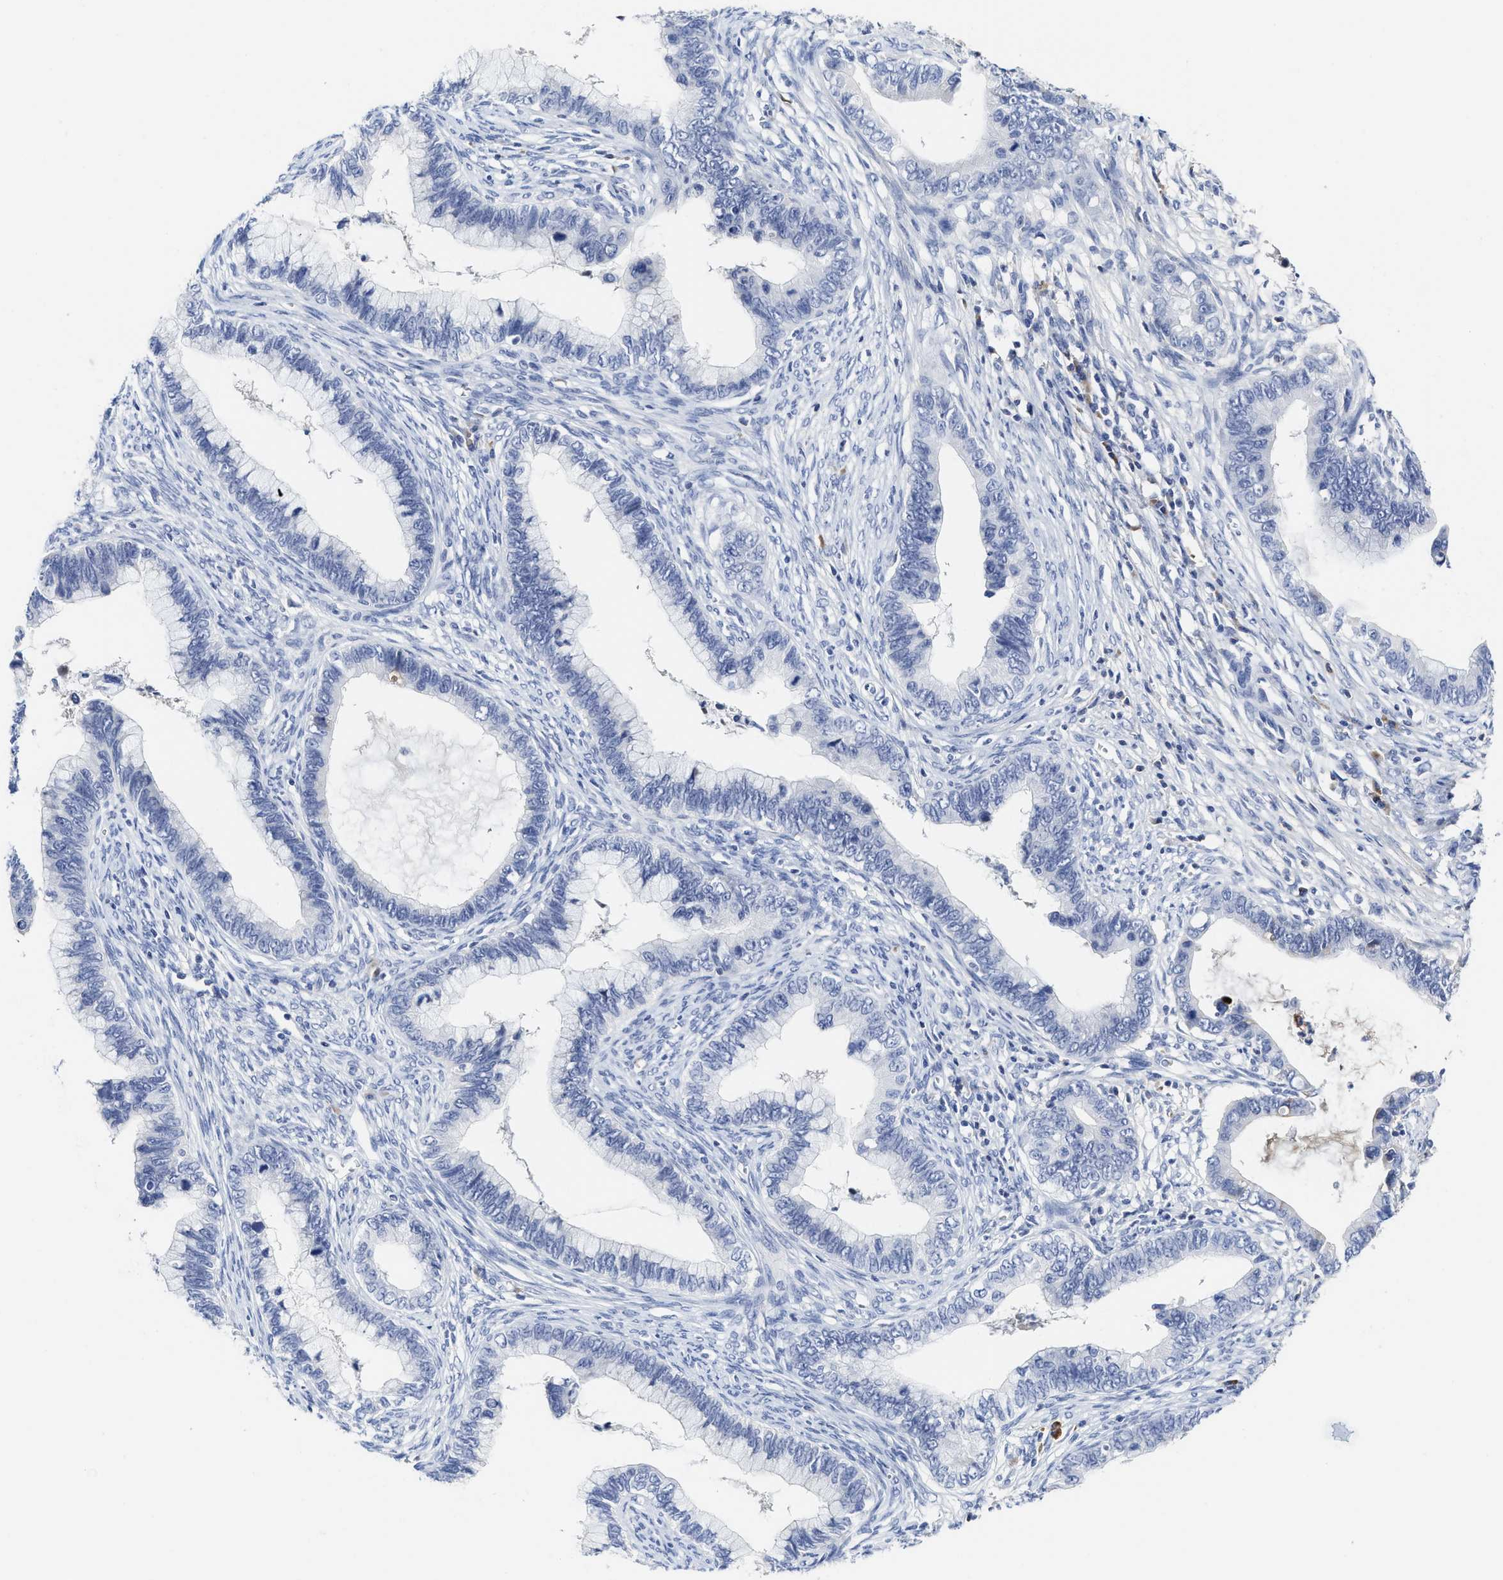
{"staining": {"intensity": "negative", "quantity": "none", "location": "none"}, "tissue": "cervical cancer", "cell_type": "Tumor cells", "image_type": "cancer", "snomed": [{"axis": "morphology", "description": "Adenocarcinoma, NOS"}, {"axis": "topography", "description": "Cervix"}], "caption": "Photomicrograph shows no protein expression in tumor cells of cervical adenocarcinoma tissue.", "gene": "C2", "patient": {"sex": "female", "age": 44}}